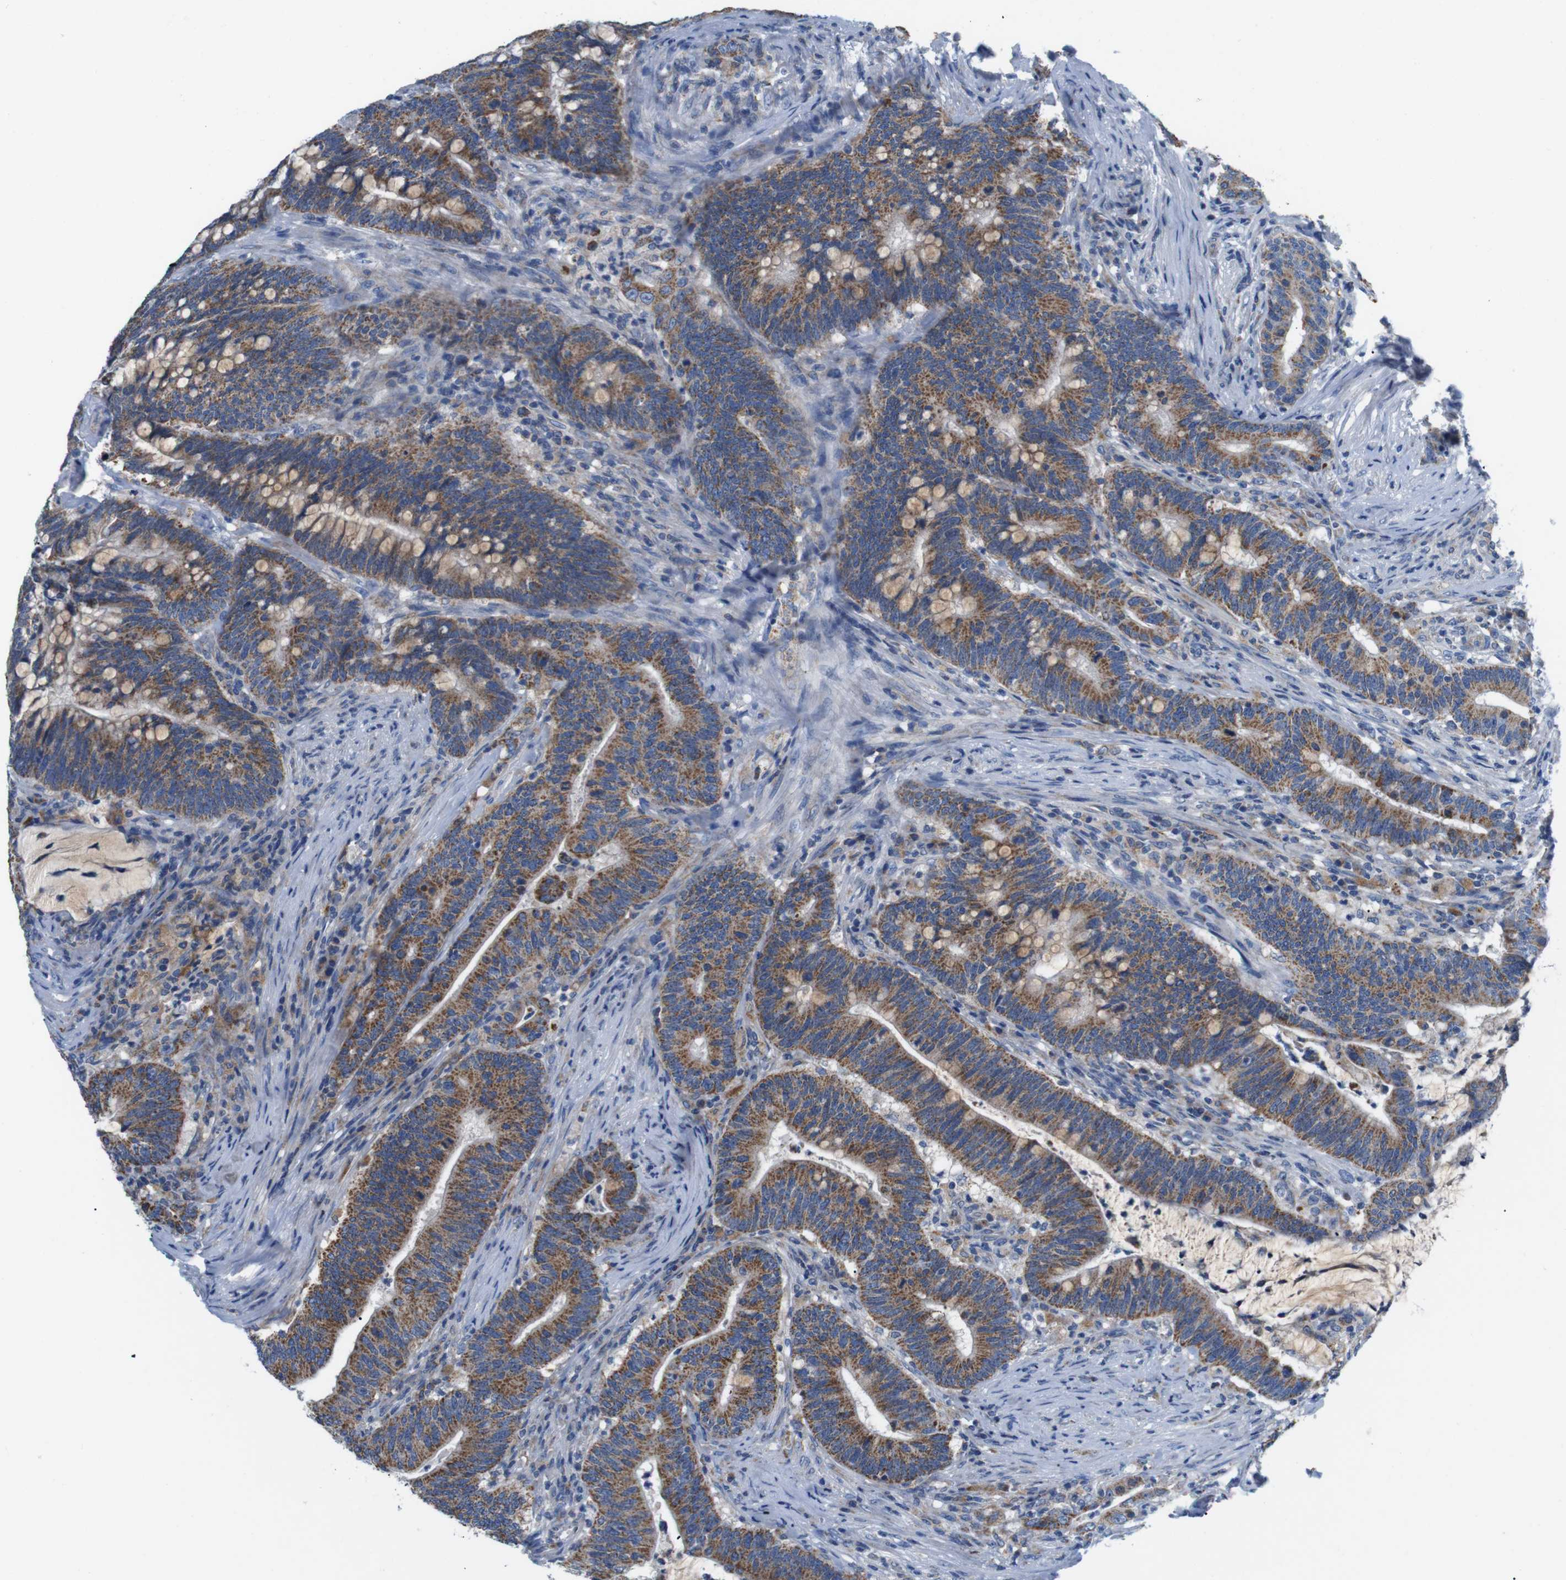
{"staining": {"intensity": "moderate", "quantity": ">75%", "location": "cytoplasmic/membranous"}, "tissue": "colorectal cancer", "cell_type": "Tumor cells", "image_type": "cancer", "snomed": [{"axis": "morphology", "description": "Normal tissue, NOS"}, {"axis": "morphology", "description": "Adenocarcinoma, NOS"}, {"axis": "topography", "description": "Colon"}], "caption": "Human colorectal adenocarcinoma stained for a protein (brown) displays moderate cytoplasmic/membranous positive staining in about >75% of tumor cells.", "gene": "F2RL1", "patient": {"sex": "female", "age": 66}}